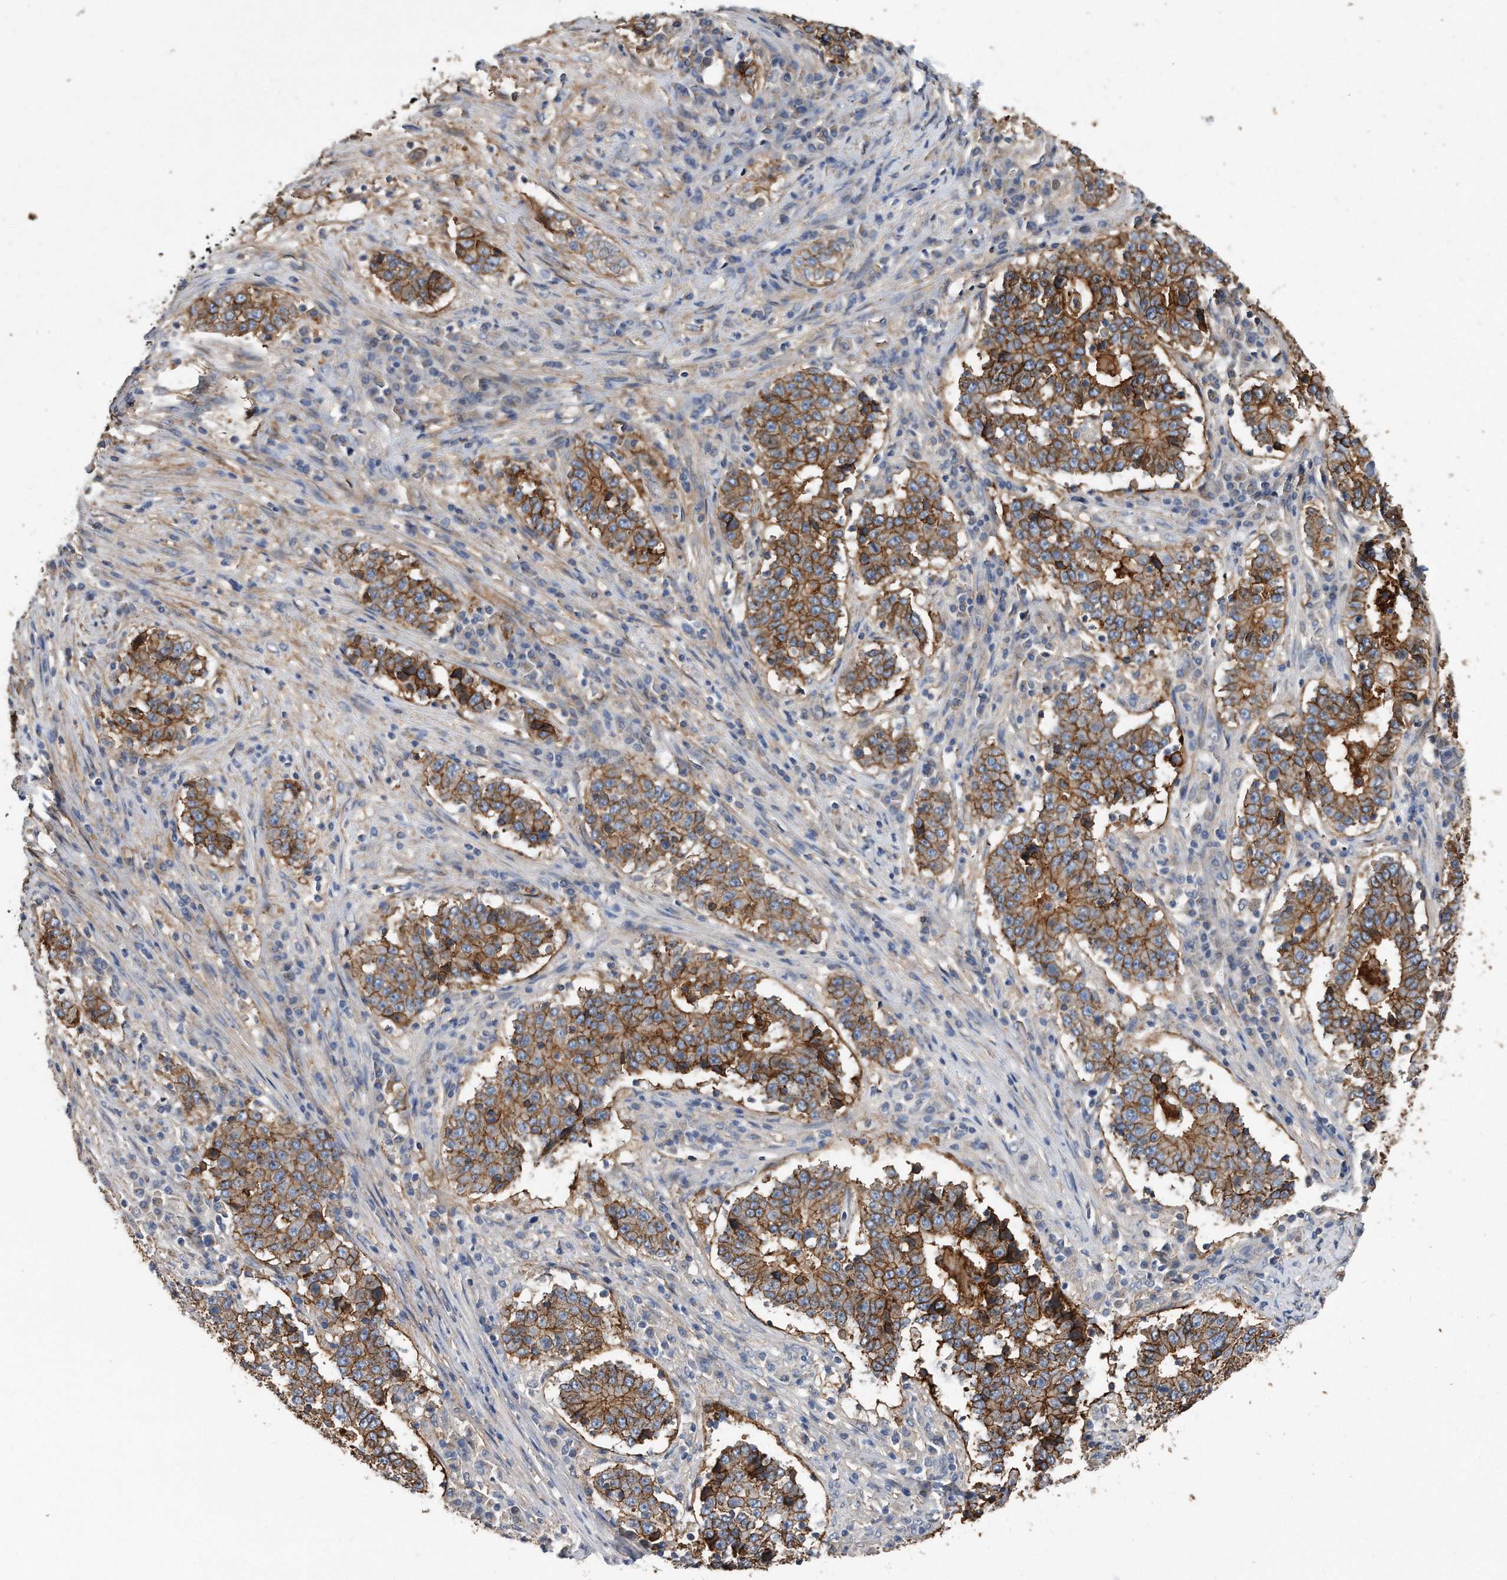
{"staining": {"intensity": "moderate", "quantity": ">75%", "location": "cytoplasmic/membranous"}, "tissue": "stomach cancer", "cell_type": "Tumor cells", "image_type": "cancer", "snomed": [{"axis": "morphology", "description": "Adenocarcinoma, NOS"}, {"axis": "topography", "description": "Stomach"}], "caption": "Stomach cancer (adenocarcinoma) stained with IHC shows moderate cytoplasmic/membranous expression in approximately >75% of tumor cells. (DAB IHC, brown staining for protein, blue staining for nuclei).", "gene": "CDCP1", "patient": {"sex": "male", "age": 59}}